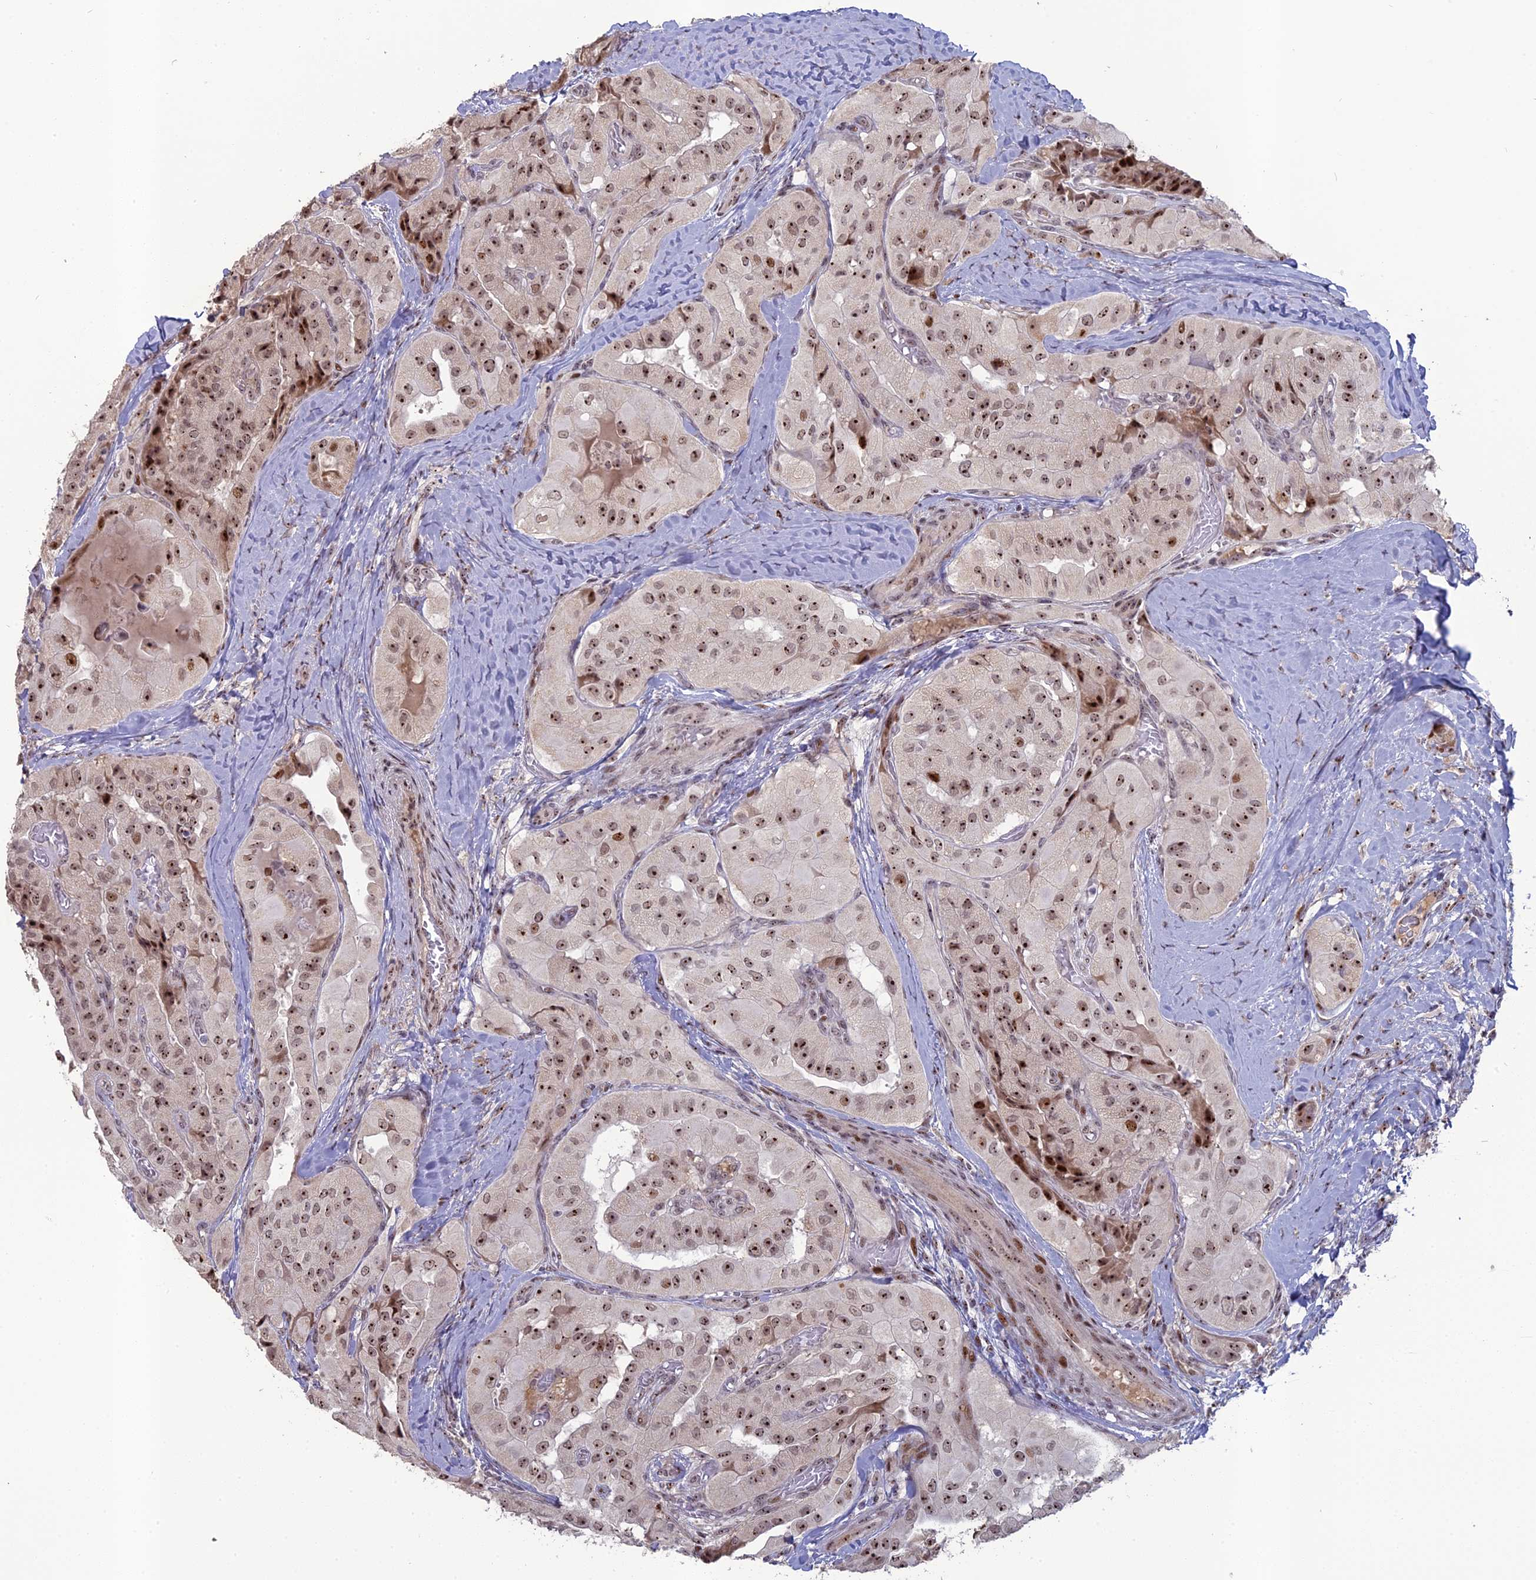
{"staining": {"intensity": "strong", "quantity": ">75%", "location": "nuclear"}, "tissue": "thyroid cancer", "cell_type": "Tumor cells", "image_type": "cancer", "snomed": [{"axis": "morphology", "description": "Normal tissue, NOS"}, {"axis": "morphology", "description": "Papillary adenocarcinoma, NOS"}, {"axis": "topography", "description": "Thyroid gland"}], "caption": "Immunohistochemistry (IHC) photomicrograph of neoplastic tissue: thyroid cancer stained using immunohistochemistry reveals high levels of strong protein expression localized specifically in the nuclear of tumor cells, appearing as a nuclear brown color.", "gene": "FAM131A", "patient": {"sex": "female", "age": 59}}